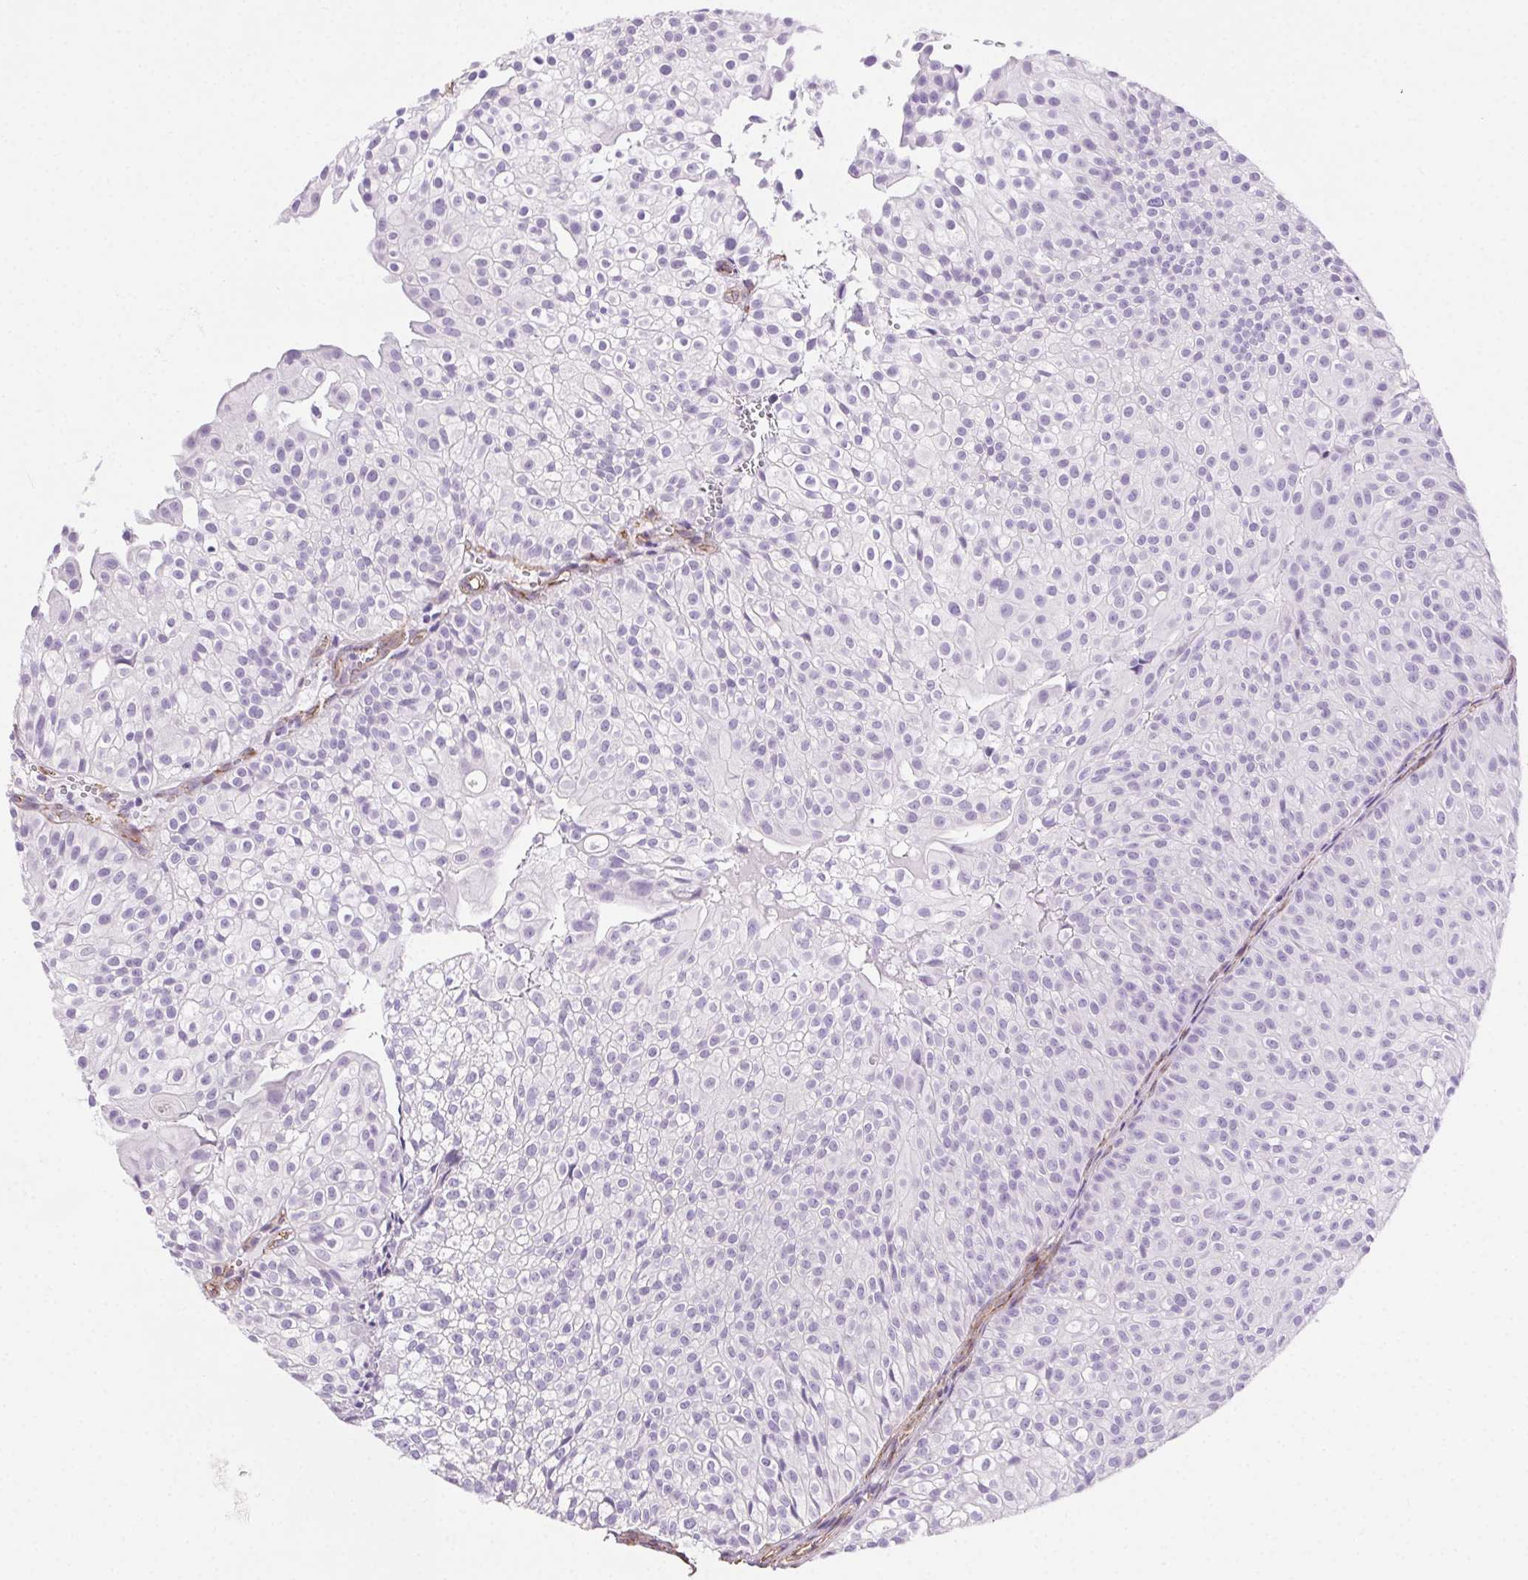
{"staining": {"intensity": "negative", "quantity": "none", "location": "none"}, "tissue": "urothelial cancer", "cell_type": "Tumor cells", "image_type": "cancer", "snomed": [{"axis": "morphology", "description": "Urothelial carcinoma, Low grade"}, {"axis": "topography", "description": "Urinary bladder"}], "caption": "Urothelial carcinoma (low-grade) stained for a protein using immunohistochemistry (IHC) reveals no staining tumor cells.", "gene": "SHCBP1L", "patient": {"sex": "male", "age": 70}}